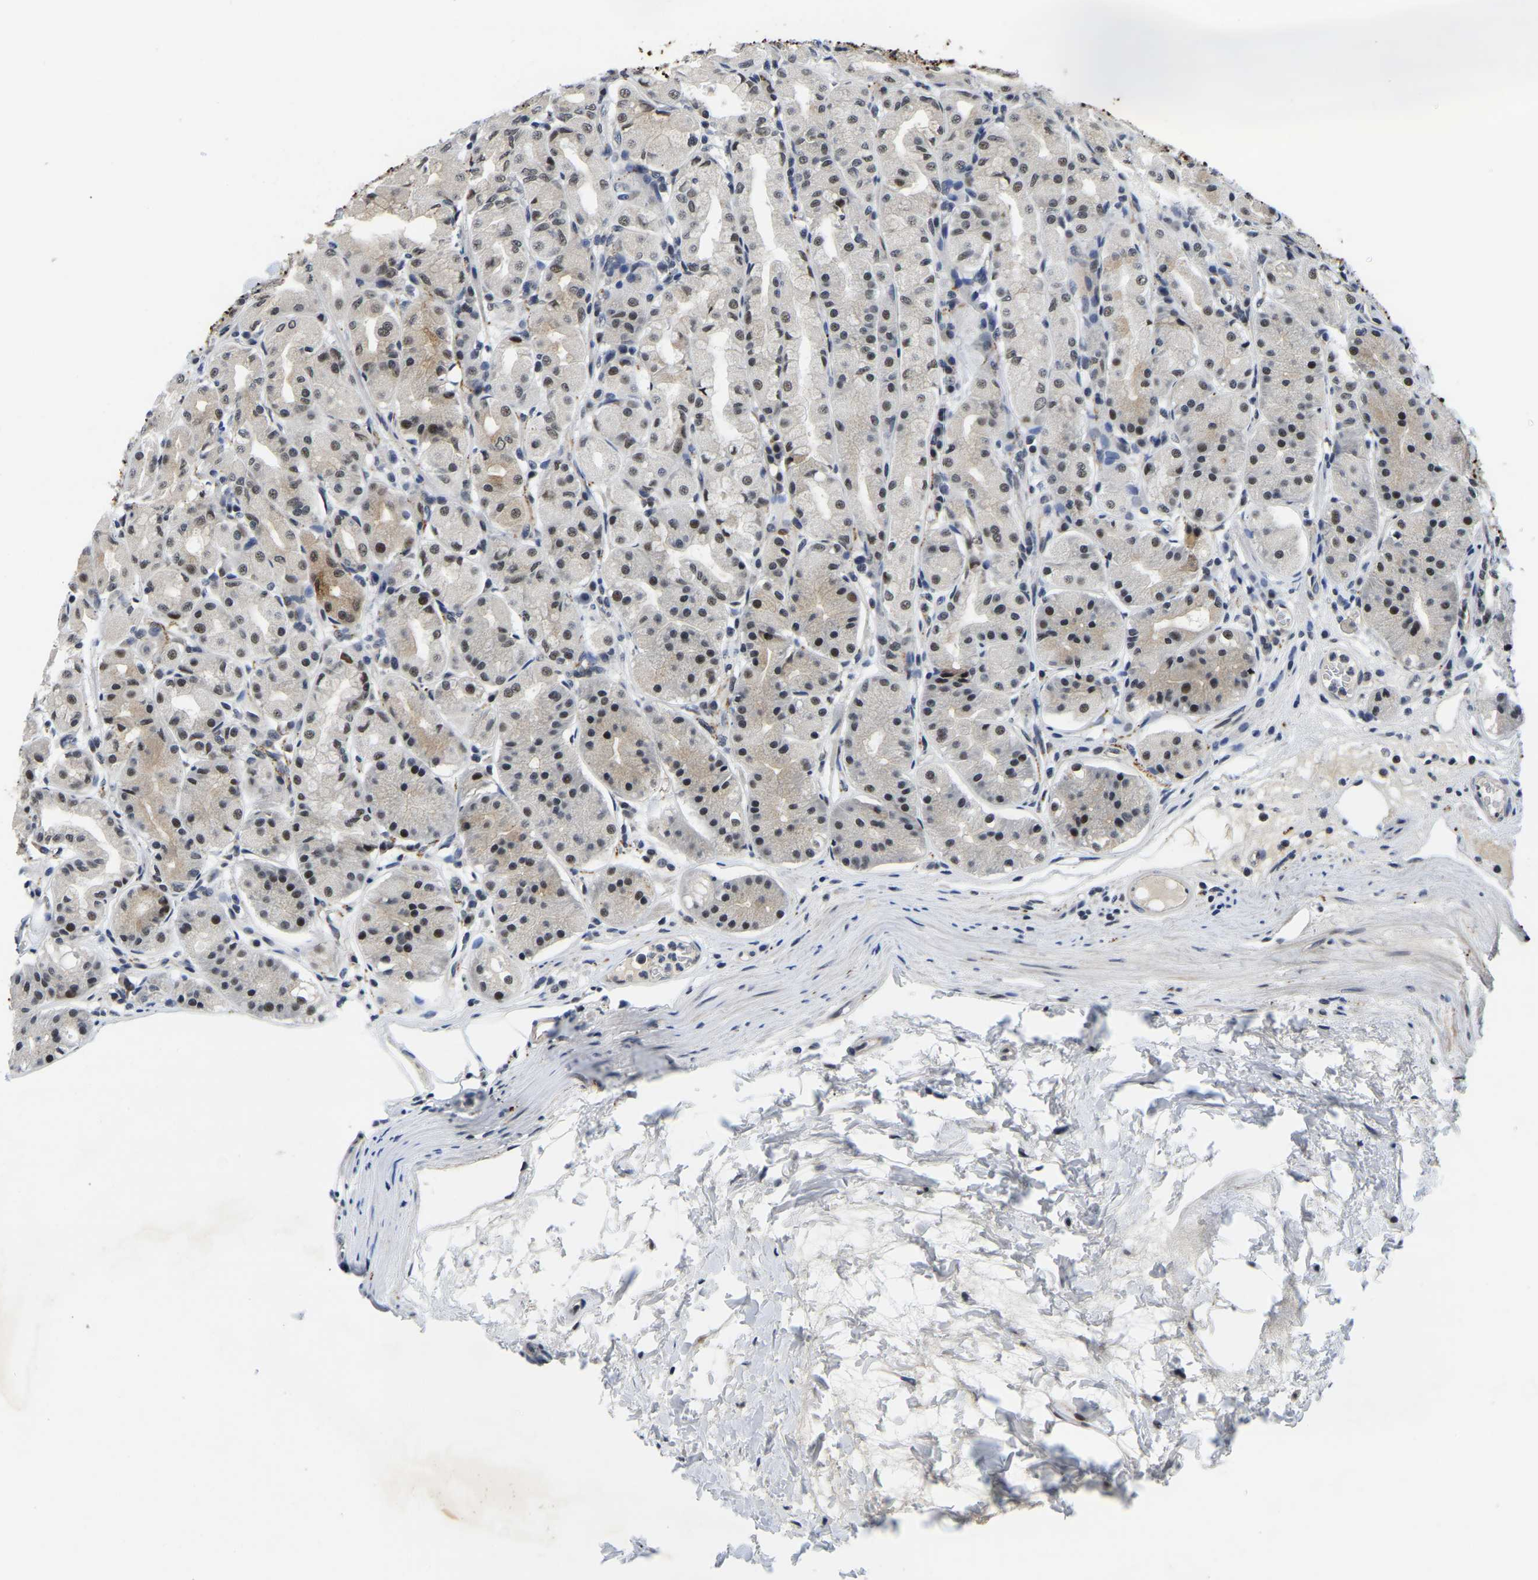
{"staining": {"intensity": "strong", "quantity": "25%-75%", "location": "cytoplasmic/membranous,nuclear"}, "tissue": "stomach", "cell_type": "Glandular cells", "image_type": "normal", "snomed": [{"axis": "morphology", "description": "Normal tissue, NOS"}, {"axis": "topography", "description": "Stomach"}, {"axis": "topography", "description": "Stomach, lower"}], "caption": "Immunohistochemical staining of unremarkable stomach shows high levels of strong cytoplasmic/membranous,nuclear expression in approximately 25%-75% of glandular cells.", "gene": "POLDIP3", "patient": {"sex": "female", "age": 56}}